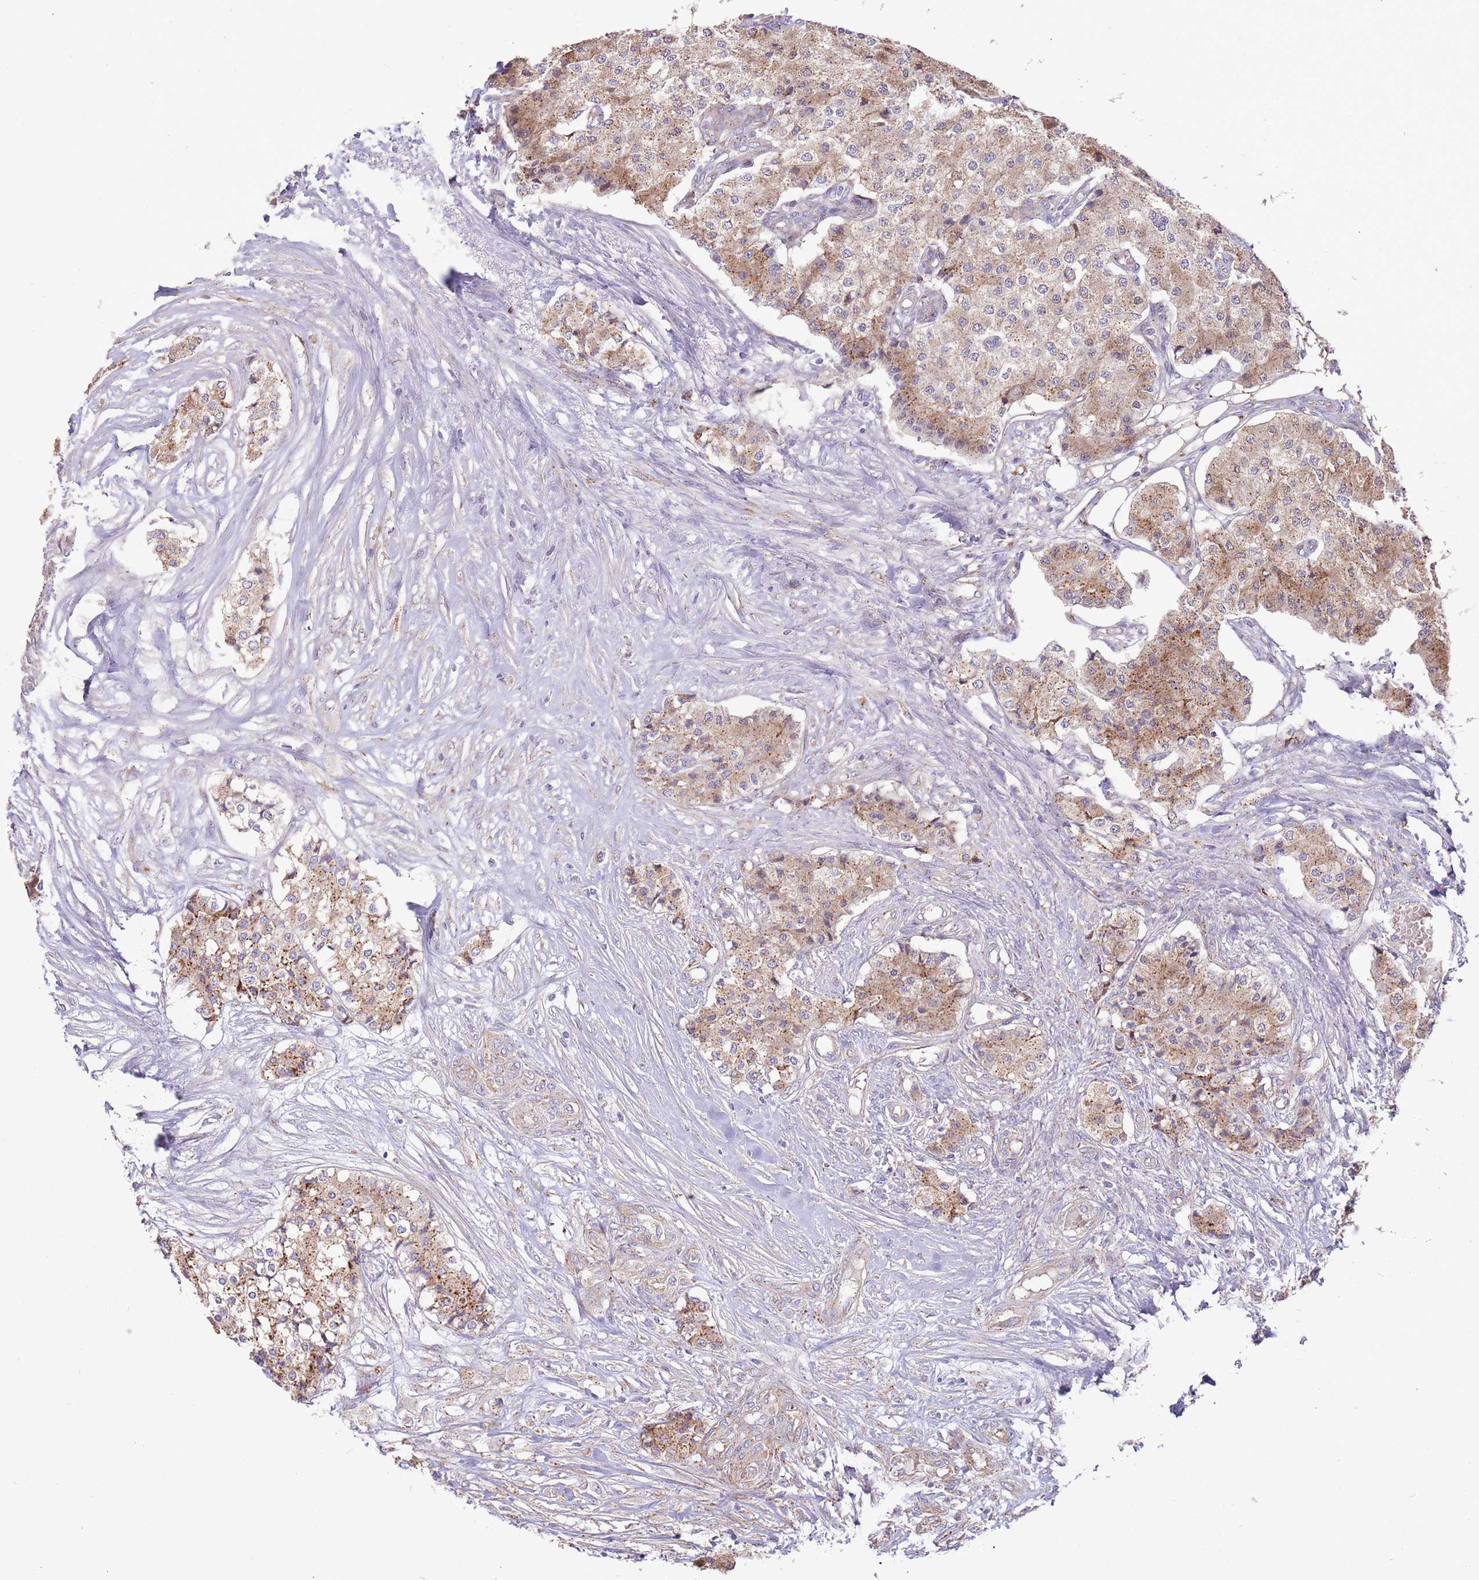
{"staining": {"intensity": "weak", "quantity": ">75%", "location": "cytoplasmic/membranous"}, "tissue": "carcinoid", "cell_type": "Tumor cells", "image_type": "cancer", "snomed": [{"axis": "morphology", "description": "Carcinoid, malignant, NOS"}, {"axis": "topography", "description": "Colon"}], "caption": "Approximately >75% of tumor cells in malignant carcinoid show weak cytoplasmic/membranous protein staining as visualized by brown immunohistochemical staining.", "gene": "DOCK6", "patient": {"sex": "female", "age": 52}}